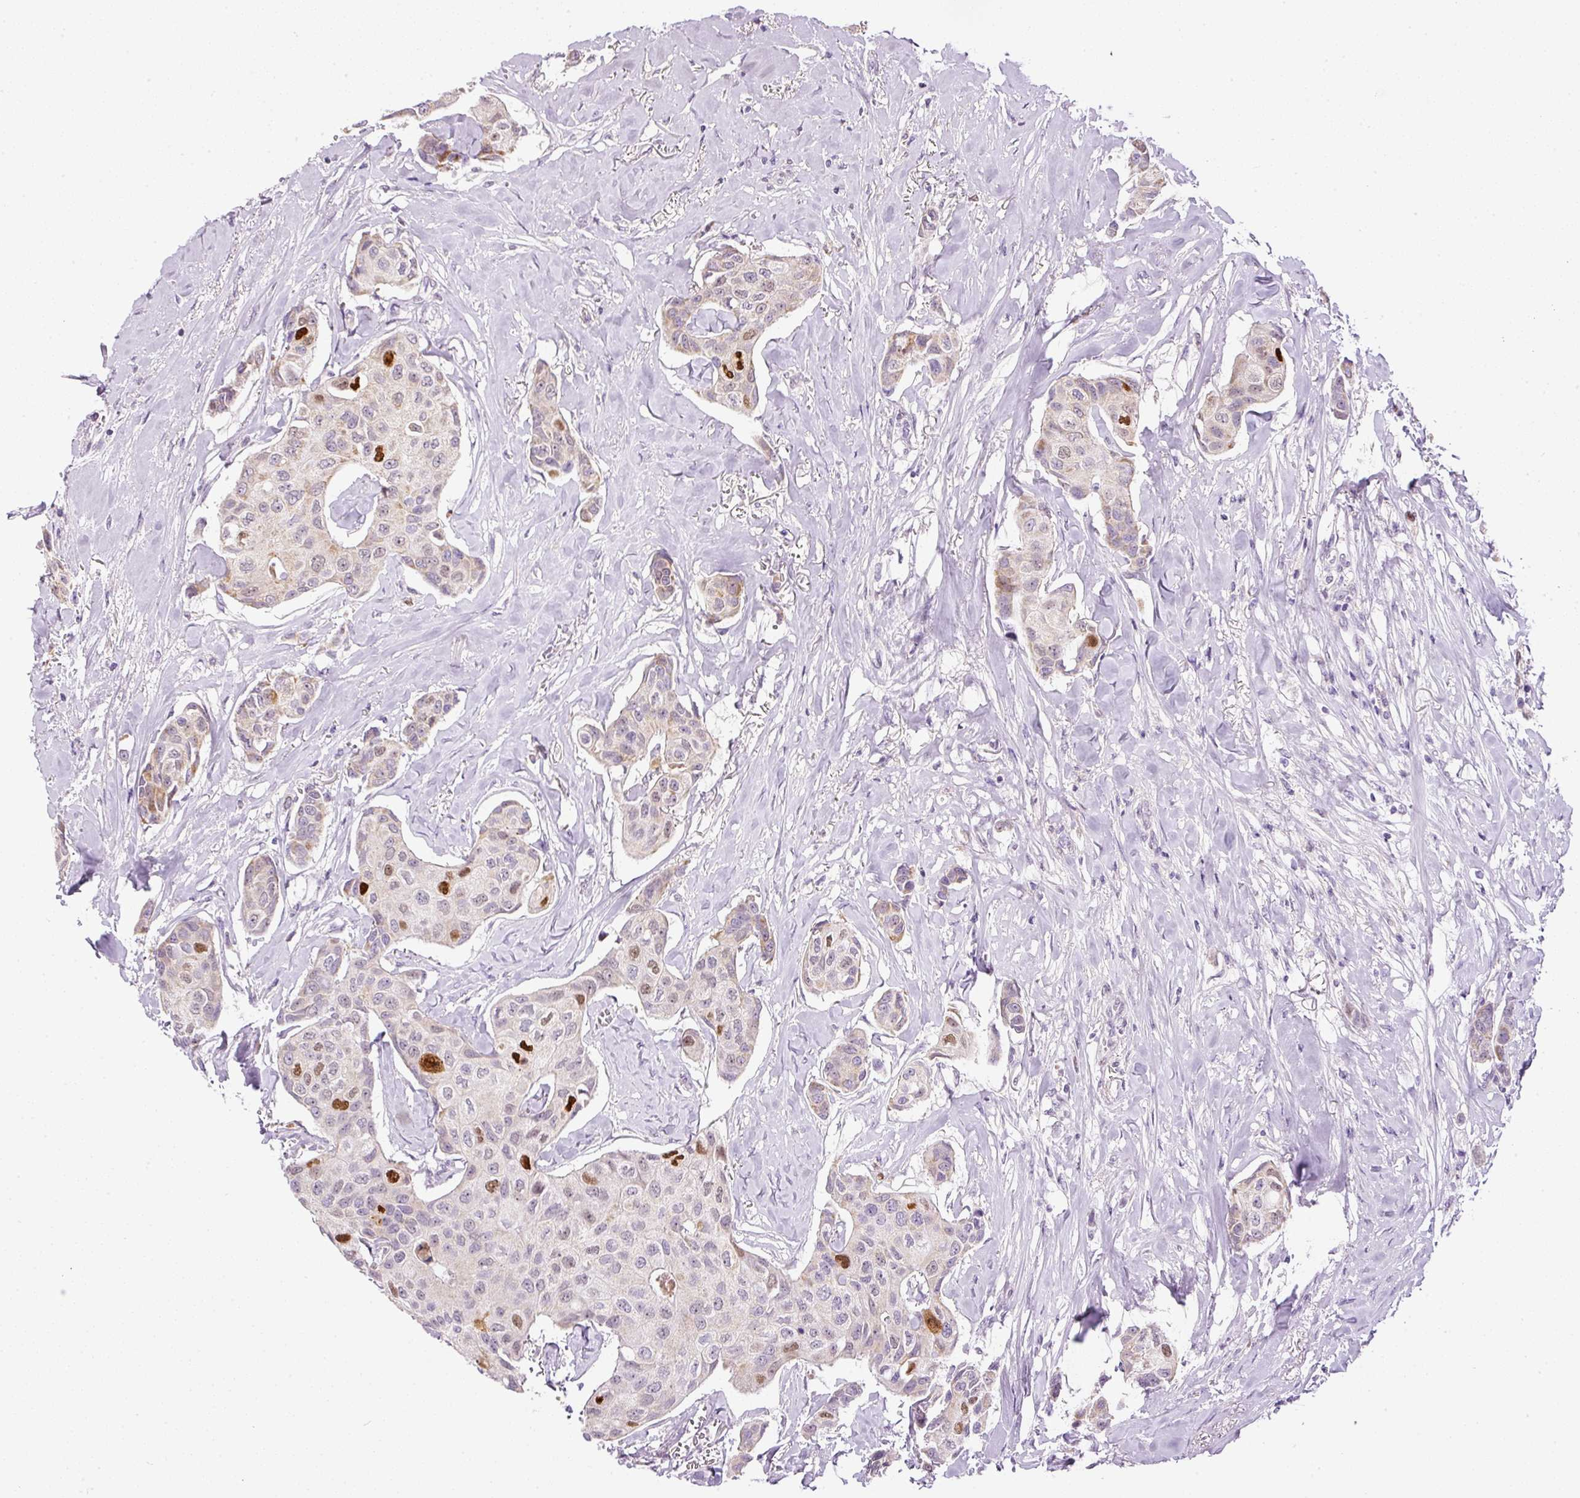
{"staining": {"intensity": "strong", "quantity": "<25%", "location": "nuclear"}, "tissue": "breast cancer", "cell_type": "Tumor cells", "image_type": "cancer", "snomed": [{"axis": "morphology", "description": "Duct carcinoma"}, {"axis": "topography", "description": "Breast"}], "caption": "Breast cancer tissue demonstrates strong nuclear positivity in approximately <25% of tumor cells", "gene": "KPNA2", "patient": {"sex": "female", "age": 80}}